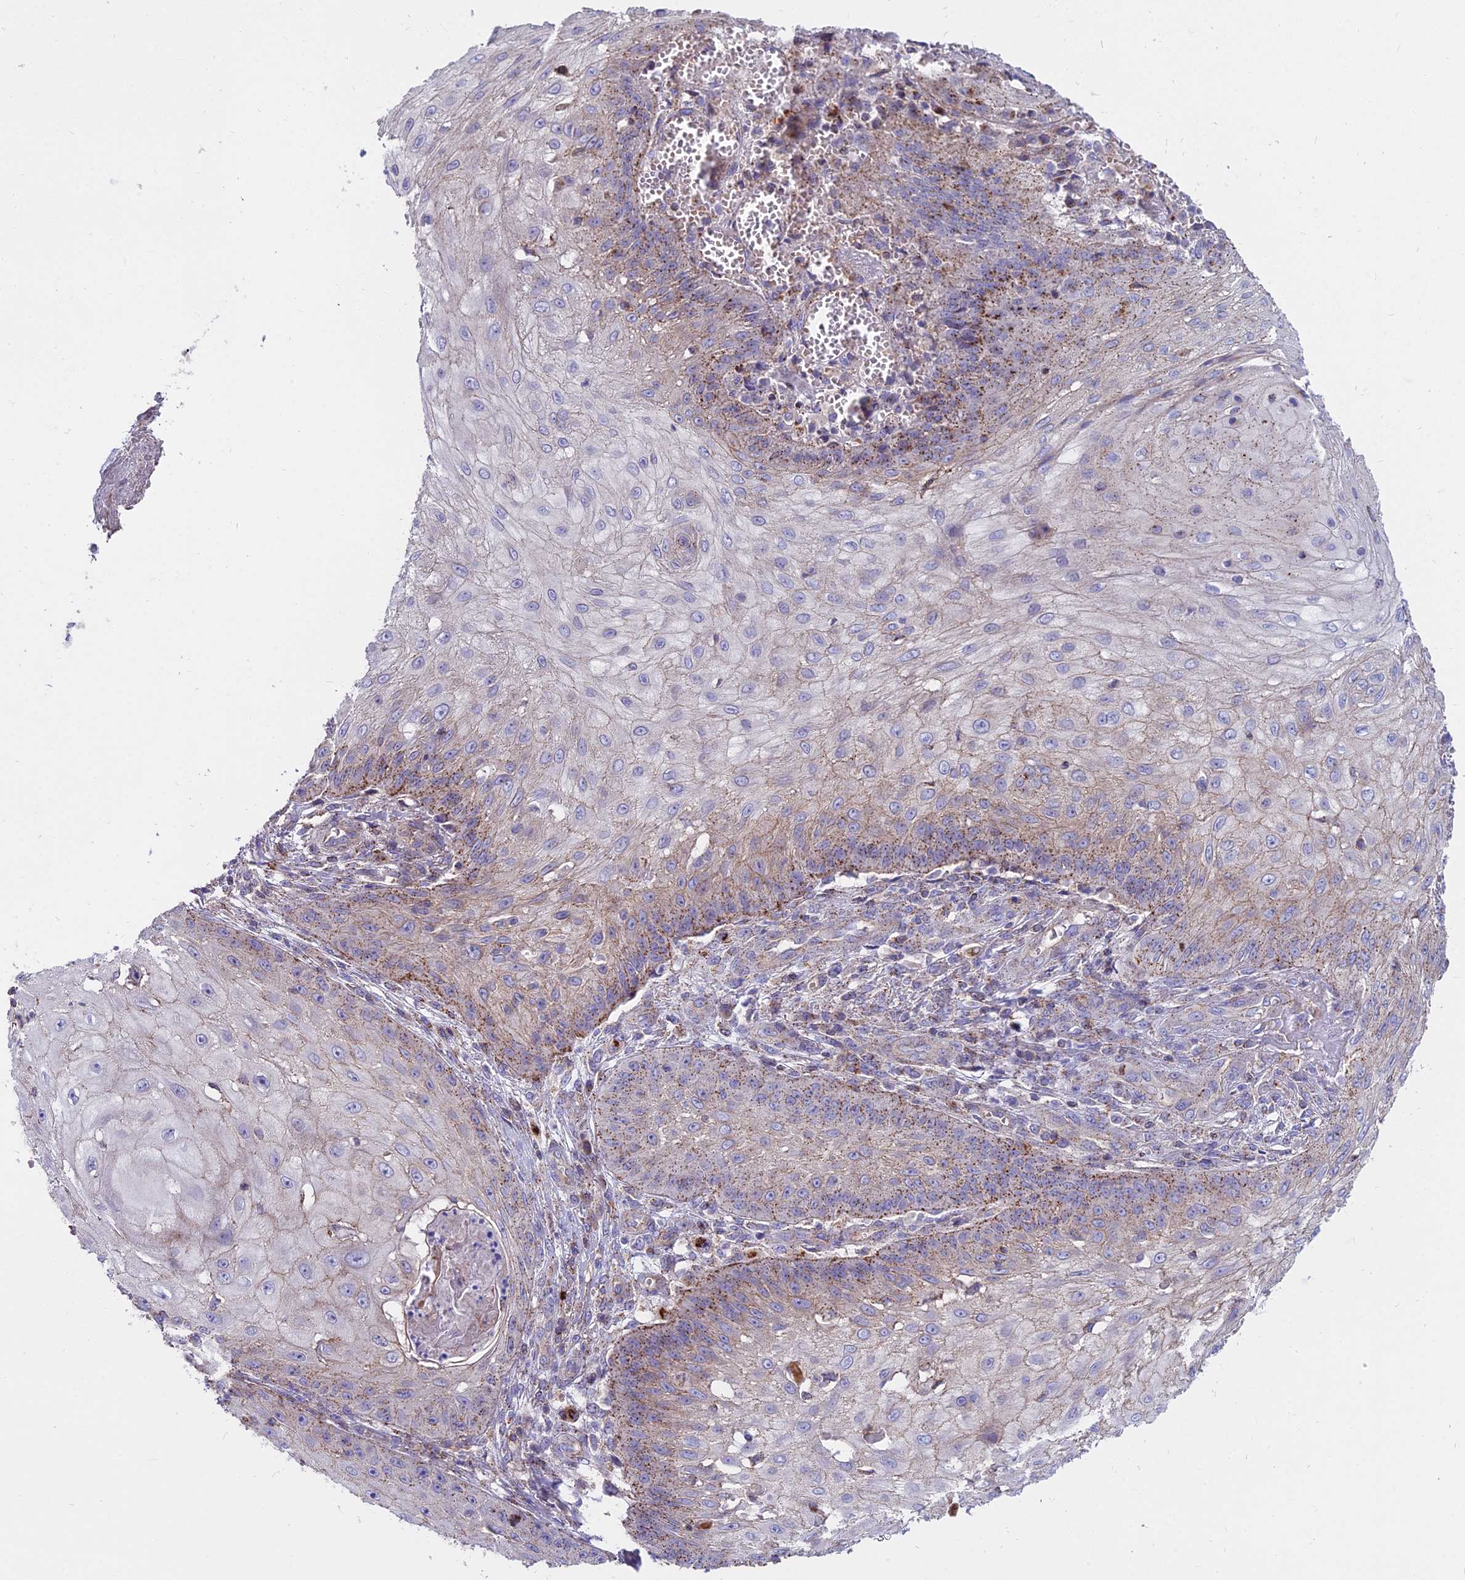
{"staining": {"intensity": "moderate", "quantity": "25%-75%", "location": "cytoplasmic/membranous"}, "tissue": "skin cancer", "cell_type": "Tumor cells", "image_type": "cancer", "snomed": [{"axis": "morphology", "description": "Squamous cell carcinoma, NOS"}, {"axis": "topography", "description": "Skin"}], "caption": "Brown immunohistochemical staining in human skin cancer (squamous cell carcinoma) reveals moderate cytoplasmic/membranous positivity in approximately 25%-75% of tumor cells.", "gene": "FRMPD1", "patient": {"sex": "male", "age": 70}}